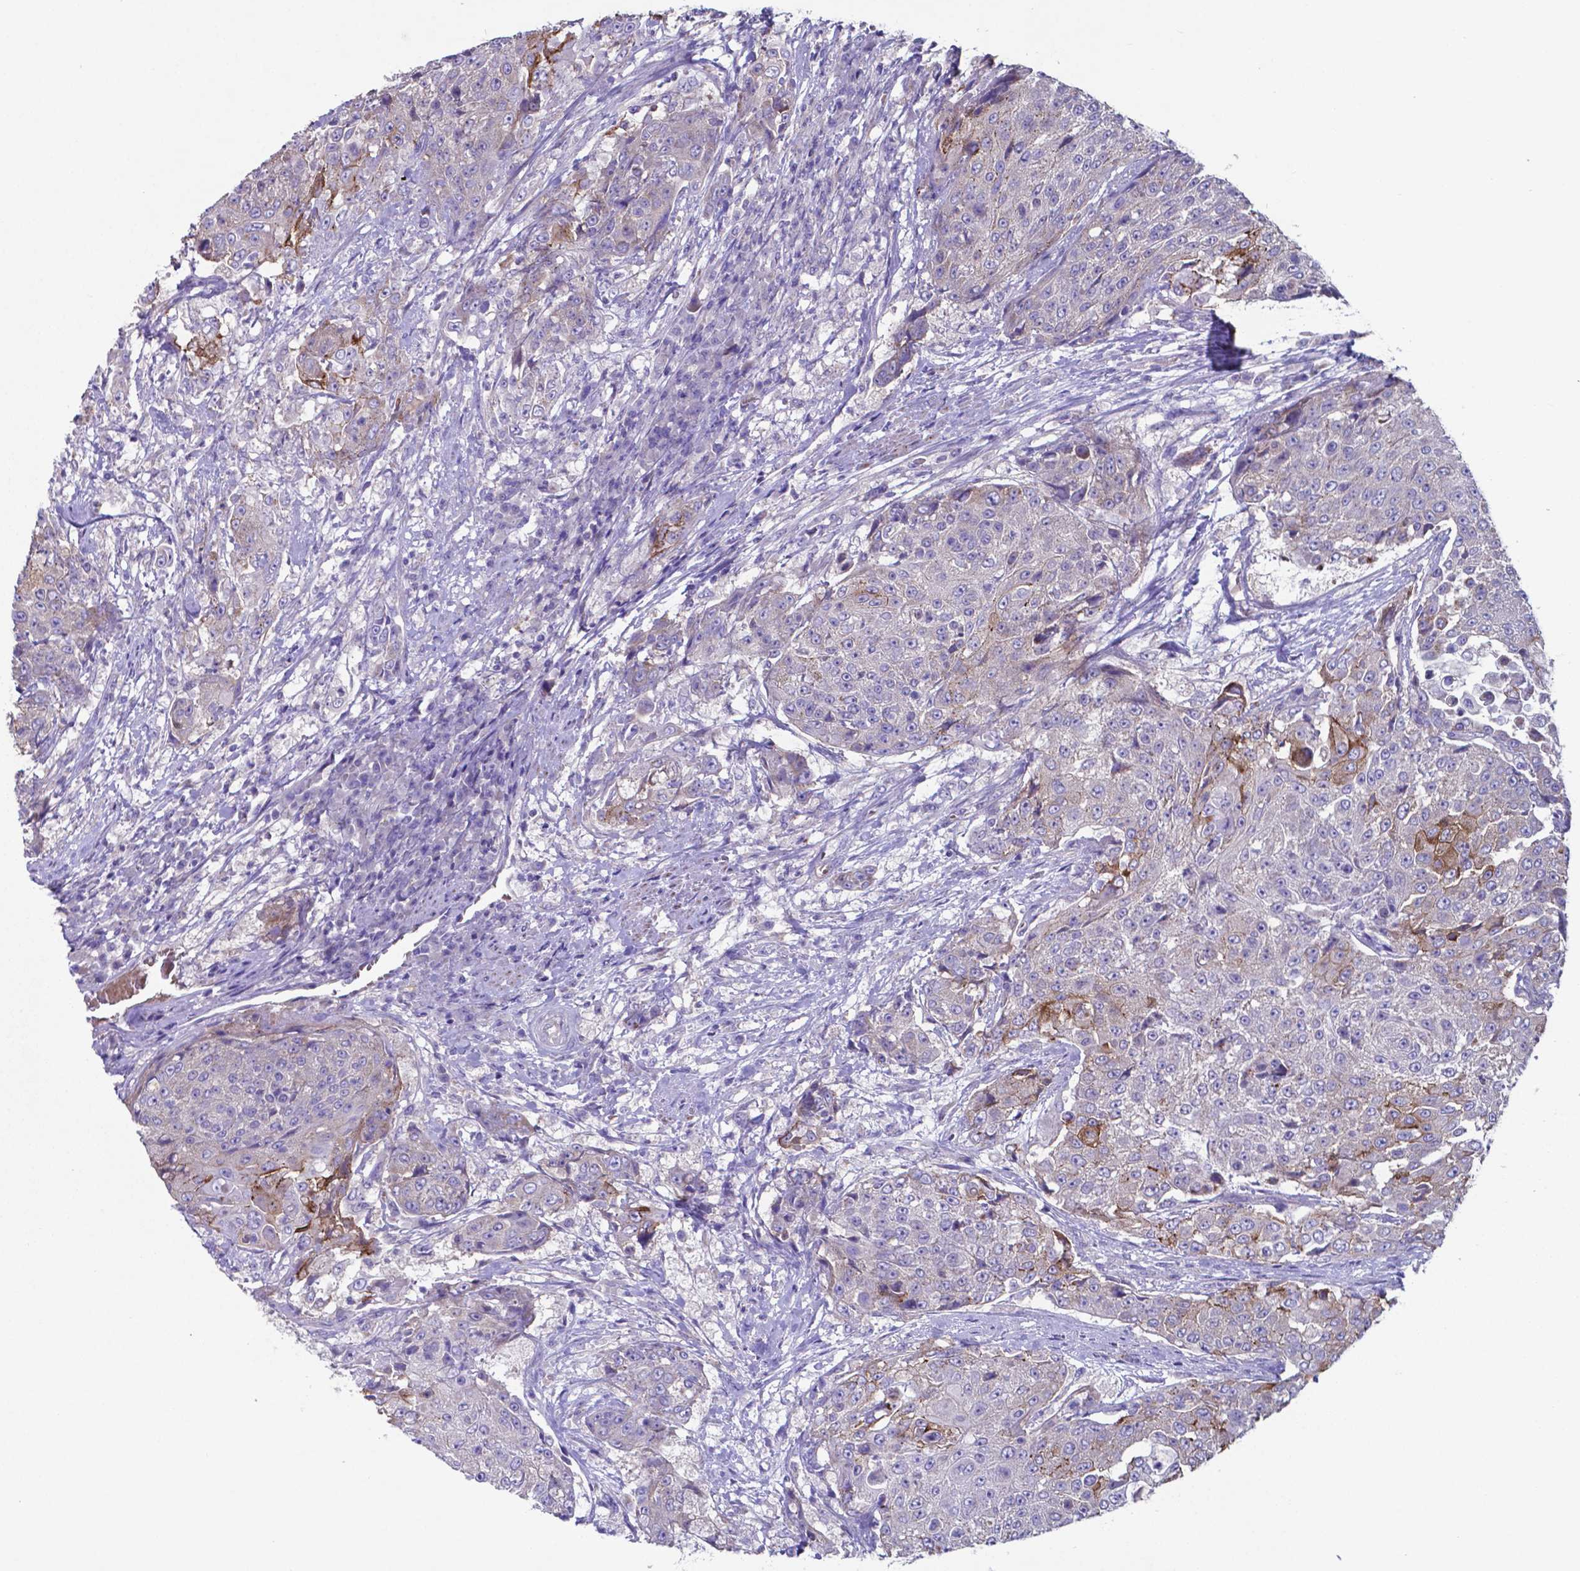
{"staining": {"intensity": "strong", "quantity": "<25%", "location": "cytoplasmic/membranous"}, "tissue": "urothelial cancer", "cell_type": "Tumor cells", "image_type": "cancer", "snomed": [{"axis": "morphology", "description": "Urothelial carcinoma, High grade"}, {"axis": "topography", "description": "Urinary bladder"}], "caption": "Immunohistochemical staining of human high-grade urothelial carcinoma displays medium levels of strong cytoplasmic/membranous protein staining in approximately <25% of tumor cells. (brown staining indicates protein expression, while blue staining denotes nuclei).", "gene": "TYRO3", "patient": {"sex": "female", "age": 63}}